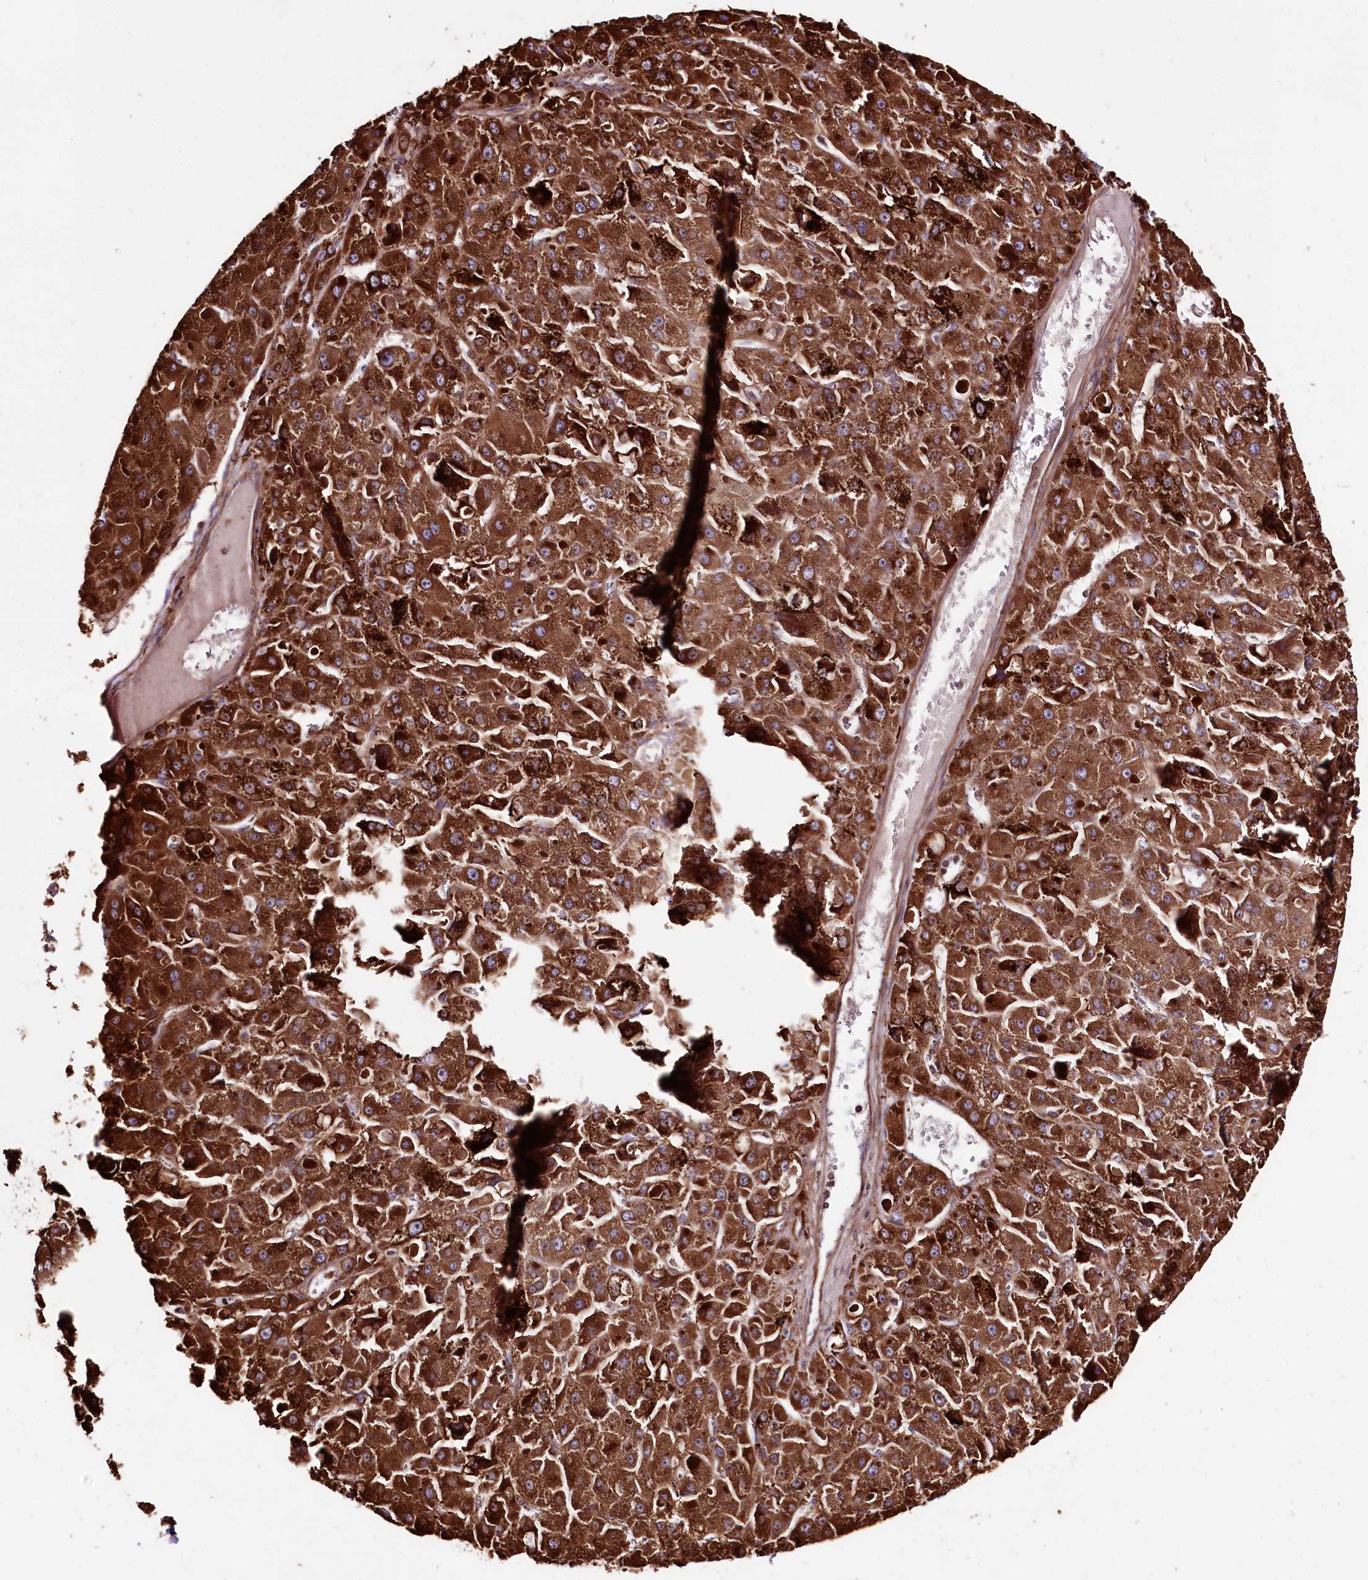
{"staining": {"intensity": "strong", "quantity": ">75%", "location": "cytoplasmic/membranous"}, "tissue": "liver cancer", "cell_type": "Tumor cells", "image_type": "cancer", "snomed": [{"axis": "morphology", "description": "Carcinoma, Hepatocellular, NOS"}, {"axis": "topography", "description": "Liver"}], "caption": "Strong cytoplasmic/membranous staining is seen in about >75% of tumor cells in liver hepatocellular carcinoma.", "gene": "WWC1", "patient": {"sex": "female", "age": 73}}